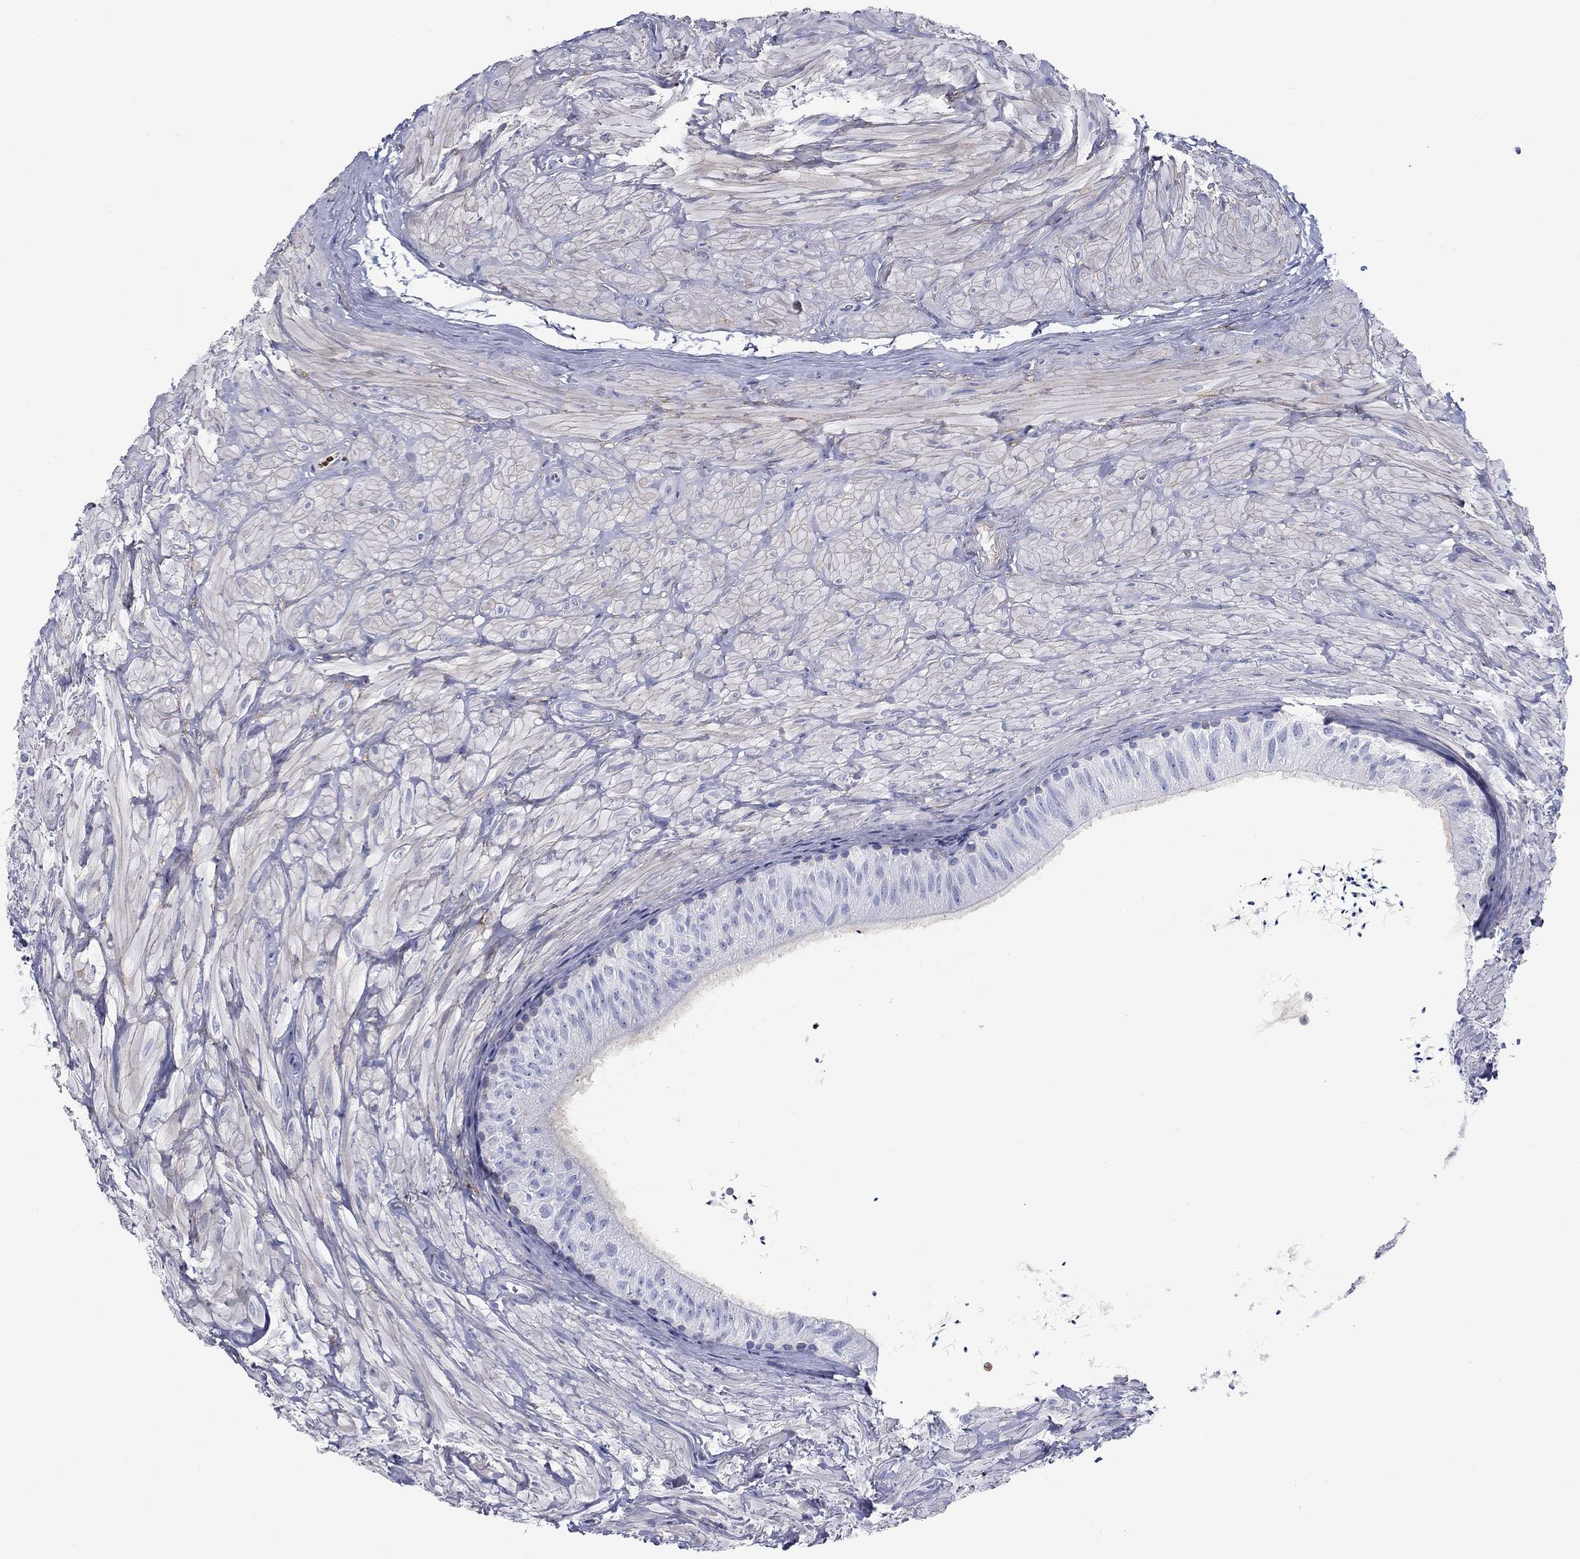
{"staining": {"intensity": "moderate", "quantity": "<25%", "location": "cytoplasmic/membranous"}, "tissue": "epididymis", "cell_type": "Glandular cells", "image_type": "normal", "snomed": [{"axis": "morphology", "description": "Normal tissue, NOS"}, {"axis": "topography", "description": "Epididymis"}], "caption": "Human epididymis stained for a protein (brown) shows moderate cytoplasmic/membranous positive expression in about <25% of glandular cells.", "gene": "GPC1", "patient": {"sex": "male", "age": 32}}